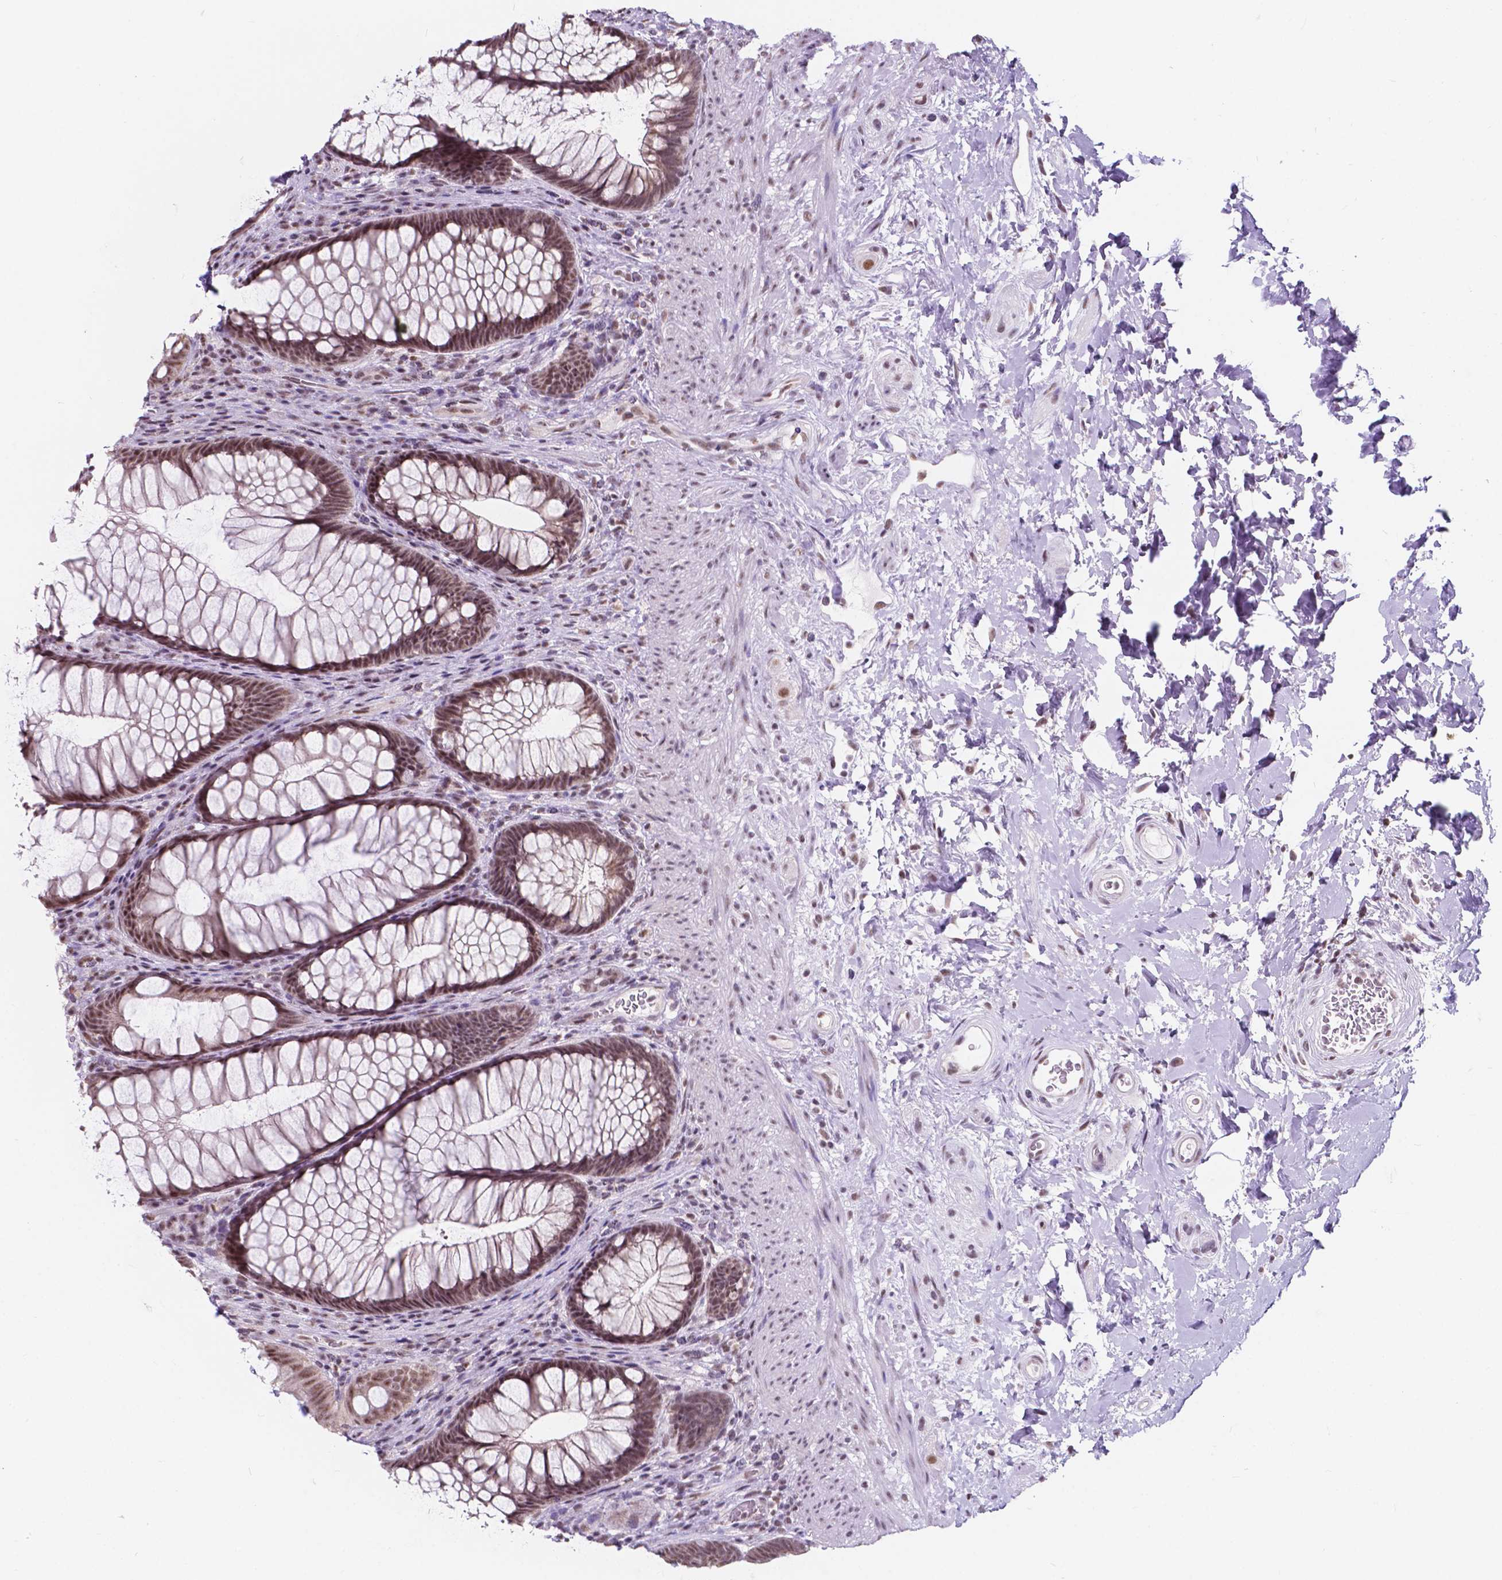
{"staining": {"intensity": "moderate", "quantity": ">75%", "location": "nuclear"}, "tissue": "rectum", "cell_type": "Glandular cells", "image_type": "normal", "snomed": [{"axis": "morphology", "description": "Normal tissue, NOS"}, {"axis": "topography", "description": "Smooth muscle"}, {"axis": "topography", "description": "Rectum"}], "caption": "Immunohistochemical staining of normal rectum displays medium levels of moderate nuclear staining in approximately >75% of glandular cells.", "gene": "BCAS2", "patient": {"sex": "male", "age": 53}}